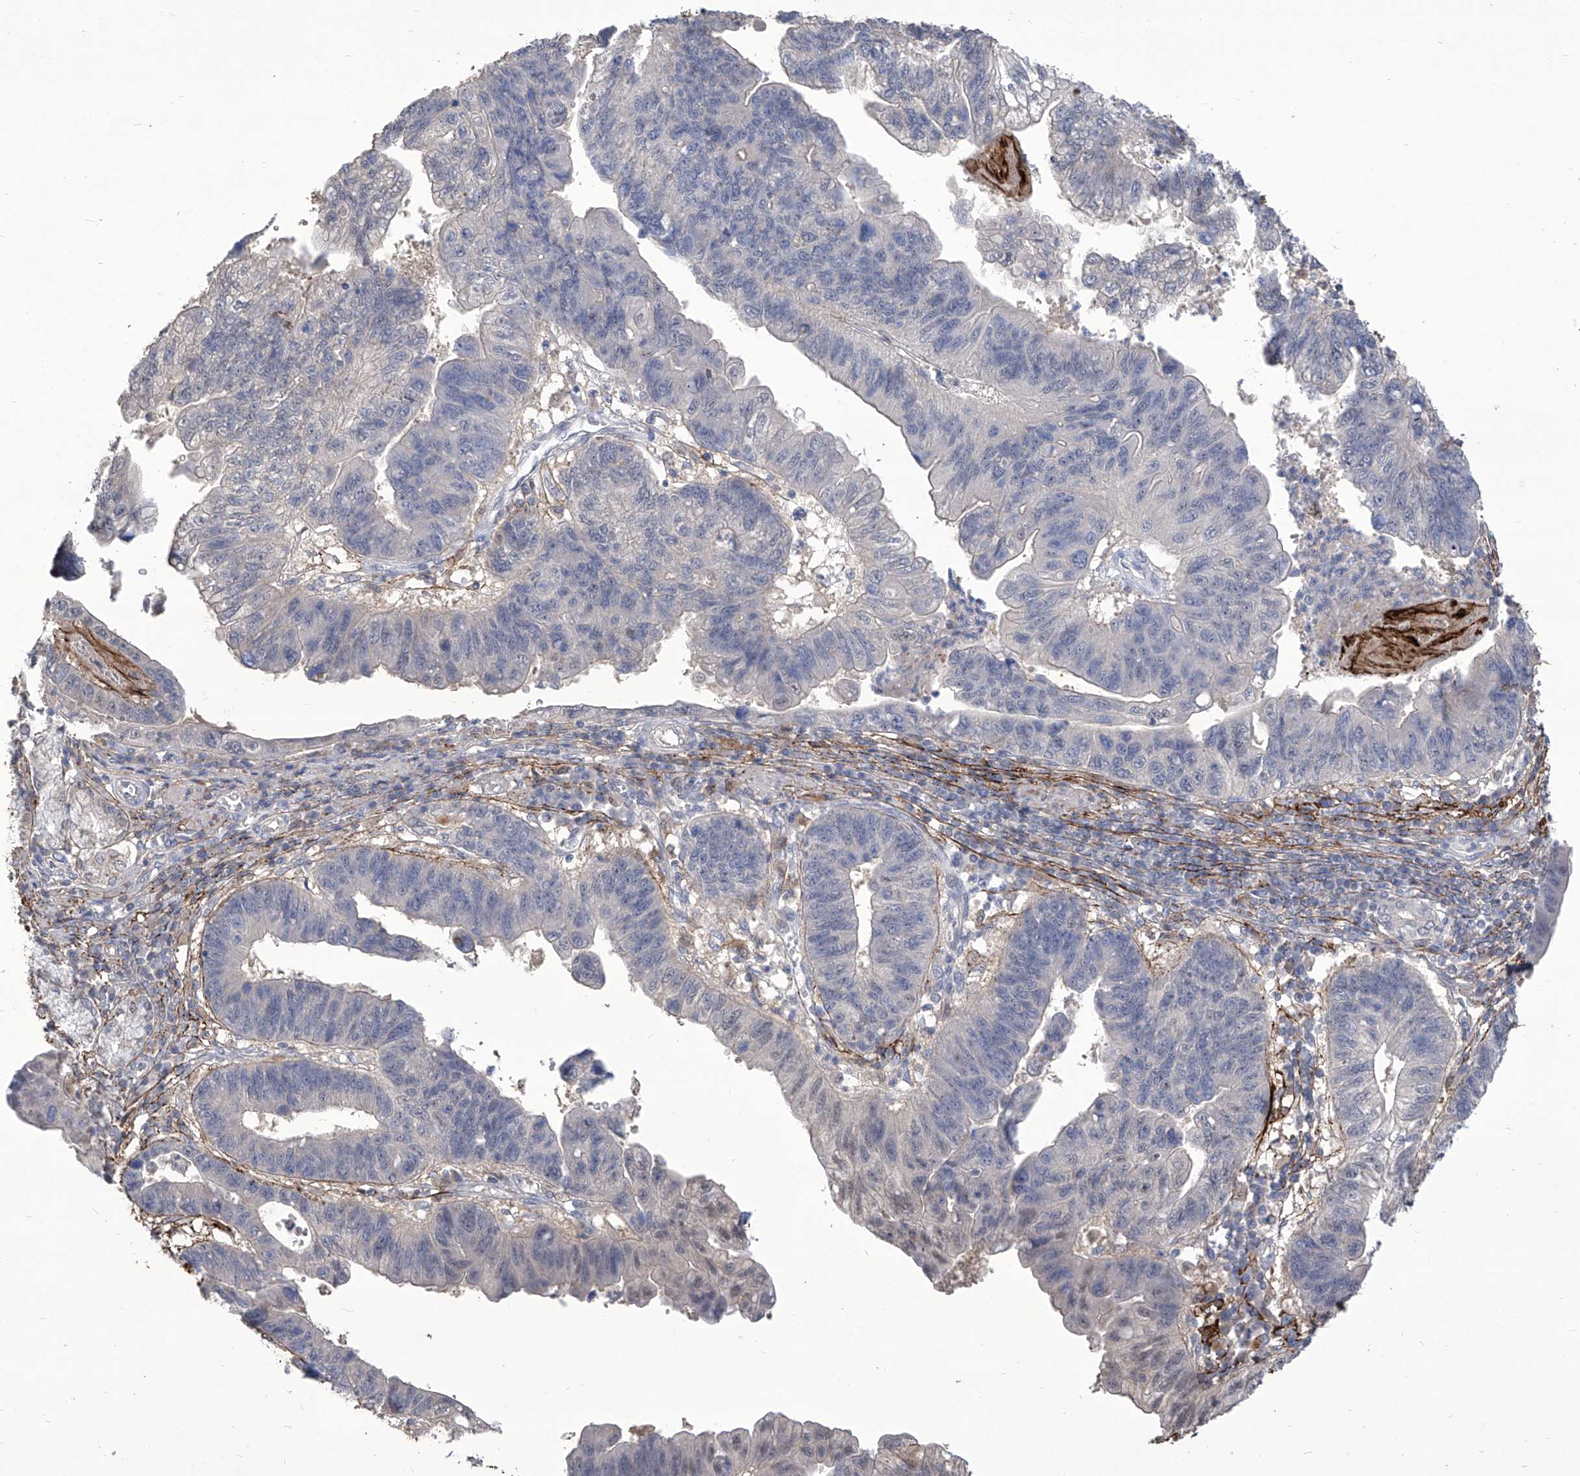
{"staining": {"intensity": "negative", "quantity": "none", "location": "none"}, "tissue": "stomach cancer", "cell_type": "Tumor cells", "image_type": "cancer", "snomed": [{"axis": "morphology", "description": "Adenocarcinoma, NOS"}, {"axis": "topography", "description": "Stomach"}], "caption": "A high-resolution micrograph shows immunohistochemistry staining of stomach adenocarcinoma, which exhibits no significant positivity in tumor cells.", "gene": "TXNIP", "patient": {"sex": "male", "age": 59}}